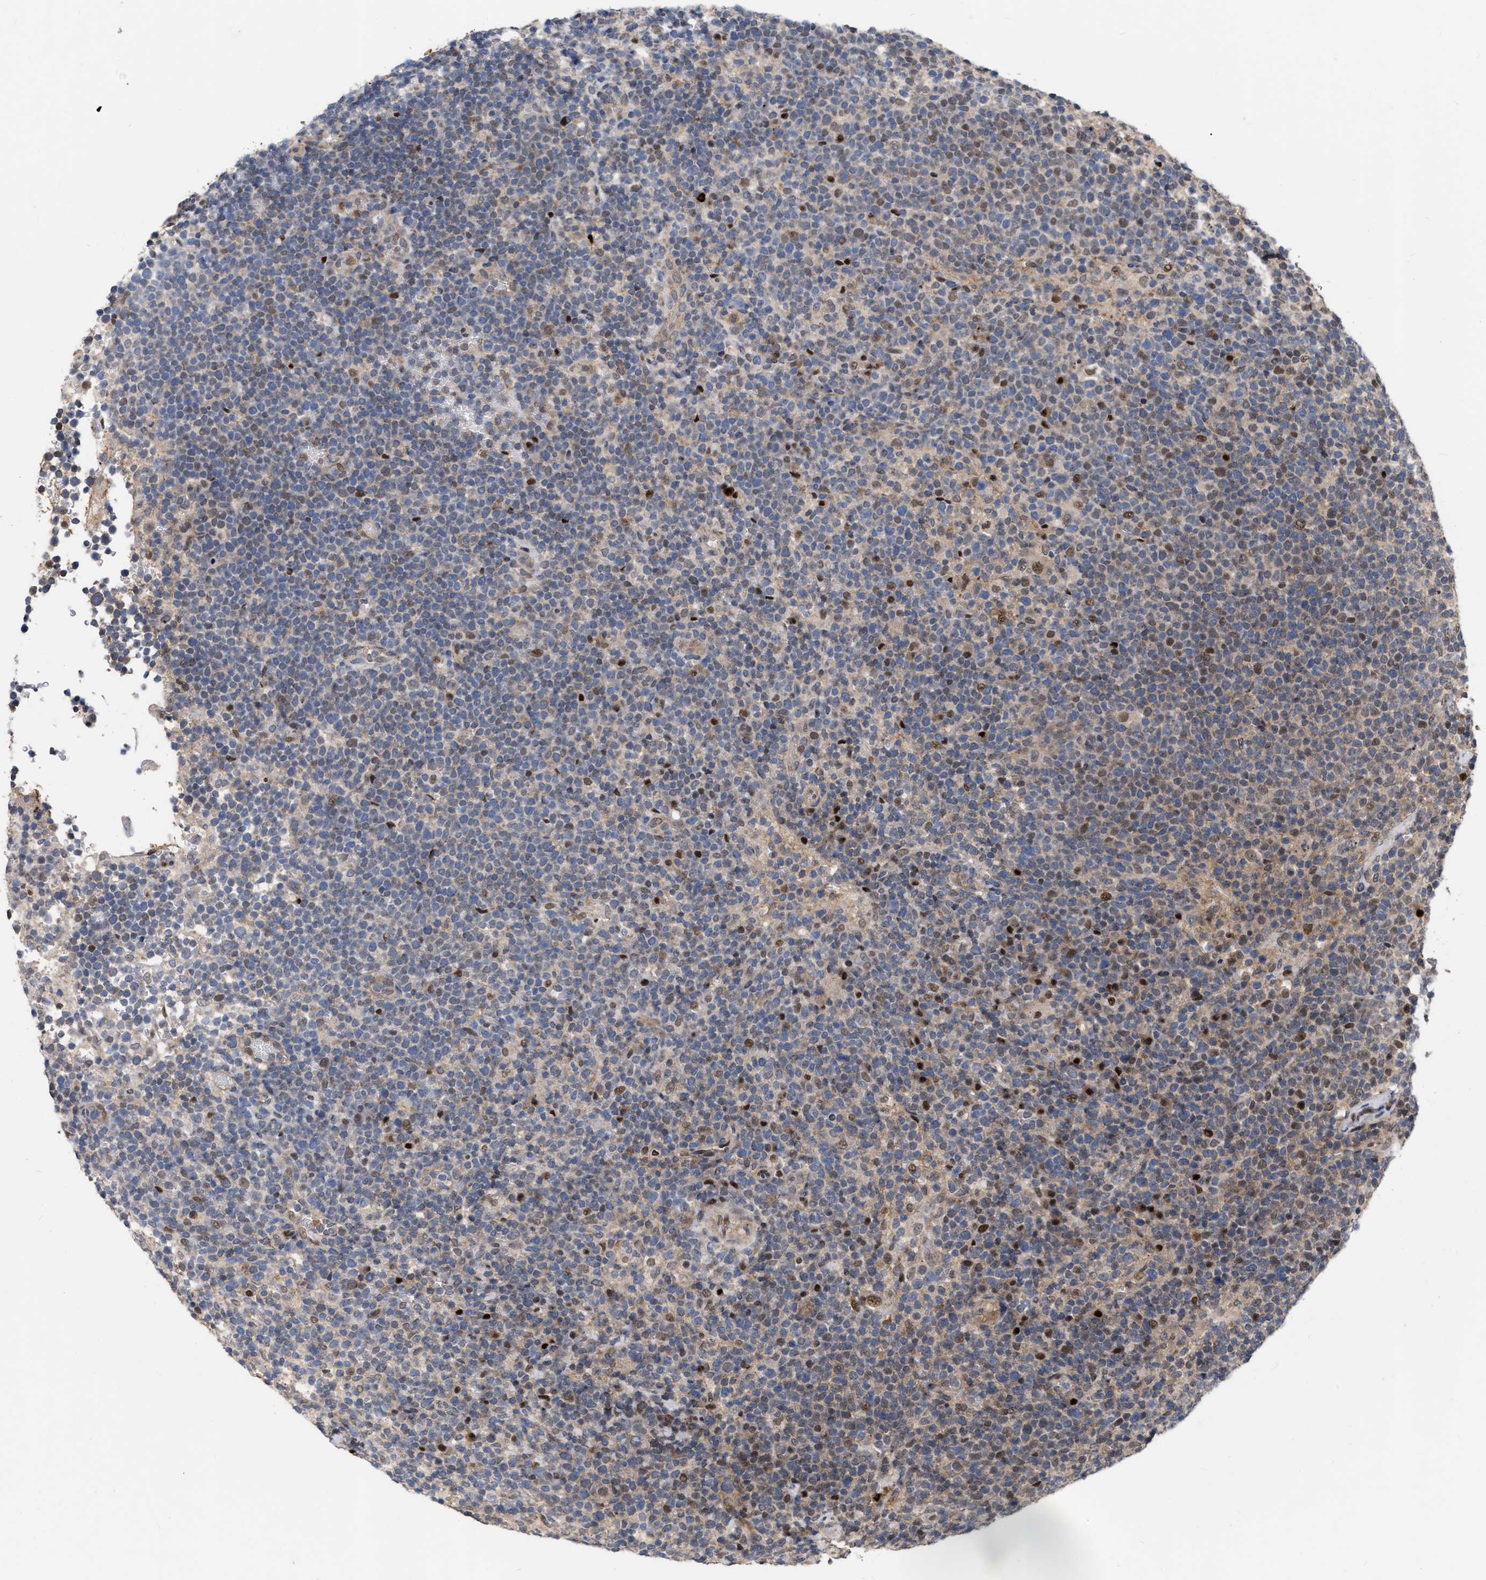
{"staining": {"intensity": "moderate", "quantity": "<25%", "location": "nuclear"}, "tissue": "lymphoma", "cell_type": "Tumor cells", "image_type": "cancer", "snomed": [{"axis": "morphology", "description": "Malignant lymphoma, non-Hodgkin's type, High grade"}, {"axis": "topography", "description": "Lymph node"}], "caption": "A high-resolution image shows IHC staining of lymphoma, which demonstrates moderate nuclear staining in approximately <25% of tumor cells. Ihc stains the protein of interest in brown and the nuclei are stained blue.", "gene": "MDM4", "patient": {"sex": "male", "age": 61}}